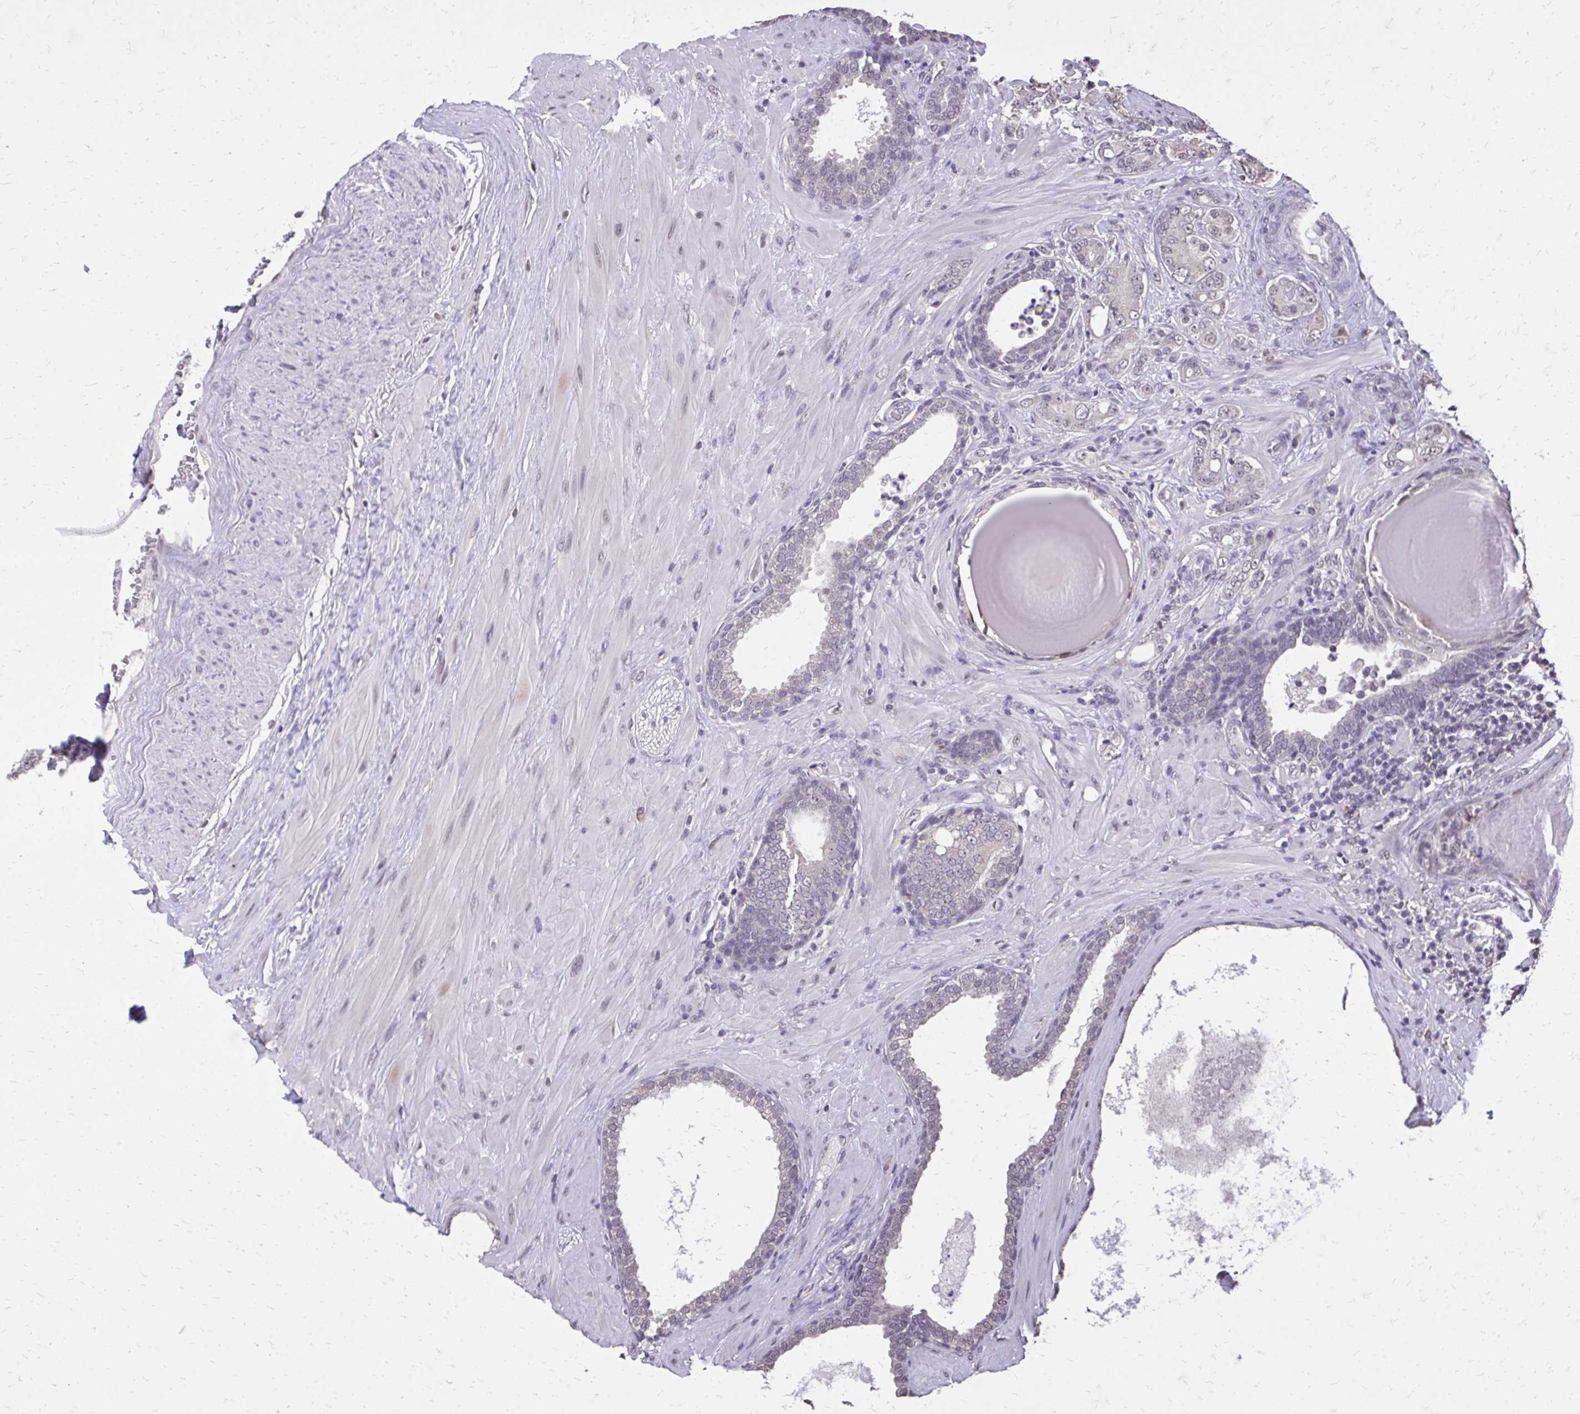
{"staining": {"intensity": "negative", "quantity": "none", "location": "none"}, "tissue": "prostate cancer", "cell_type": "Tumor cells", "image_type": "cancer", "snomed": [{"axis": "morphology", "description": "Adenocarcinoma, High grade"}, {"axis": "topography", "description": "Prostate"}], "caption": "This is an IHC image of human prostate cancer (adenocarcinoma (high-grade)). There is no expression in tumor cells.", "gene": "AKAP5", "patient": {"sex": "male", "age": 62}}